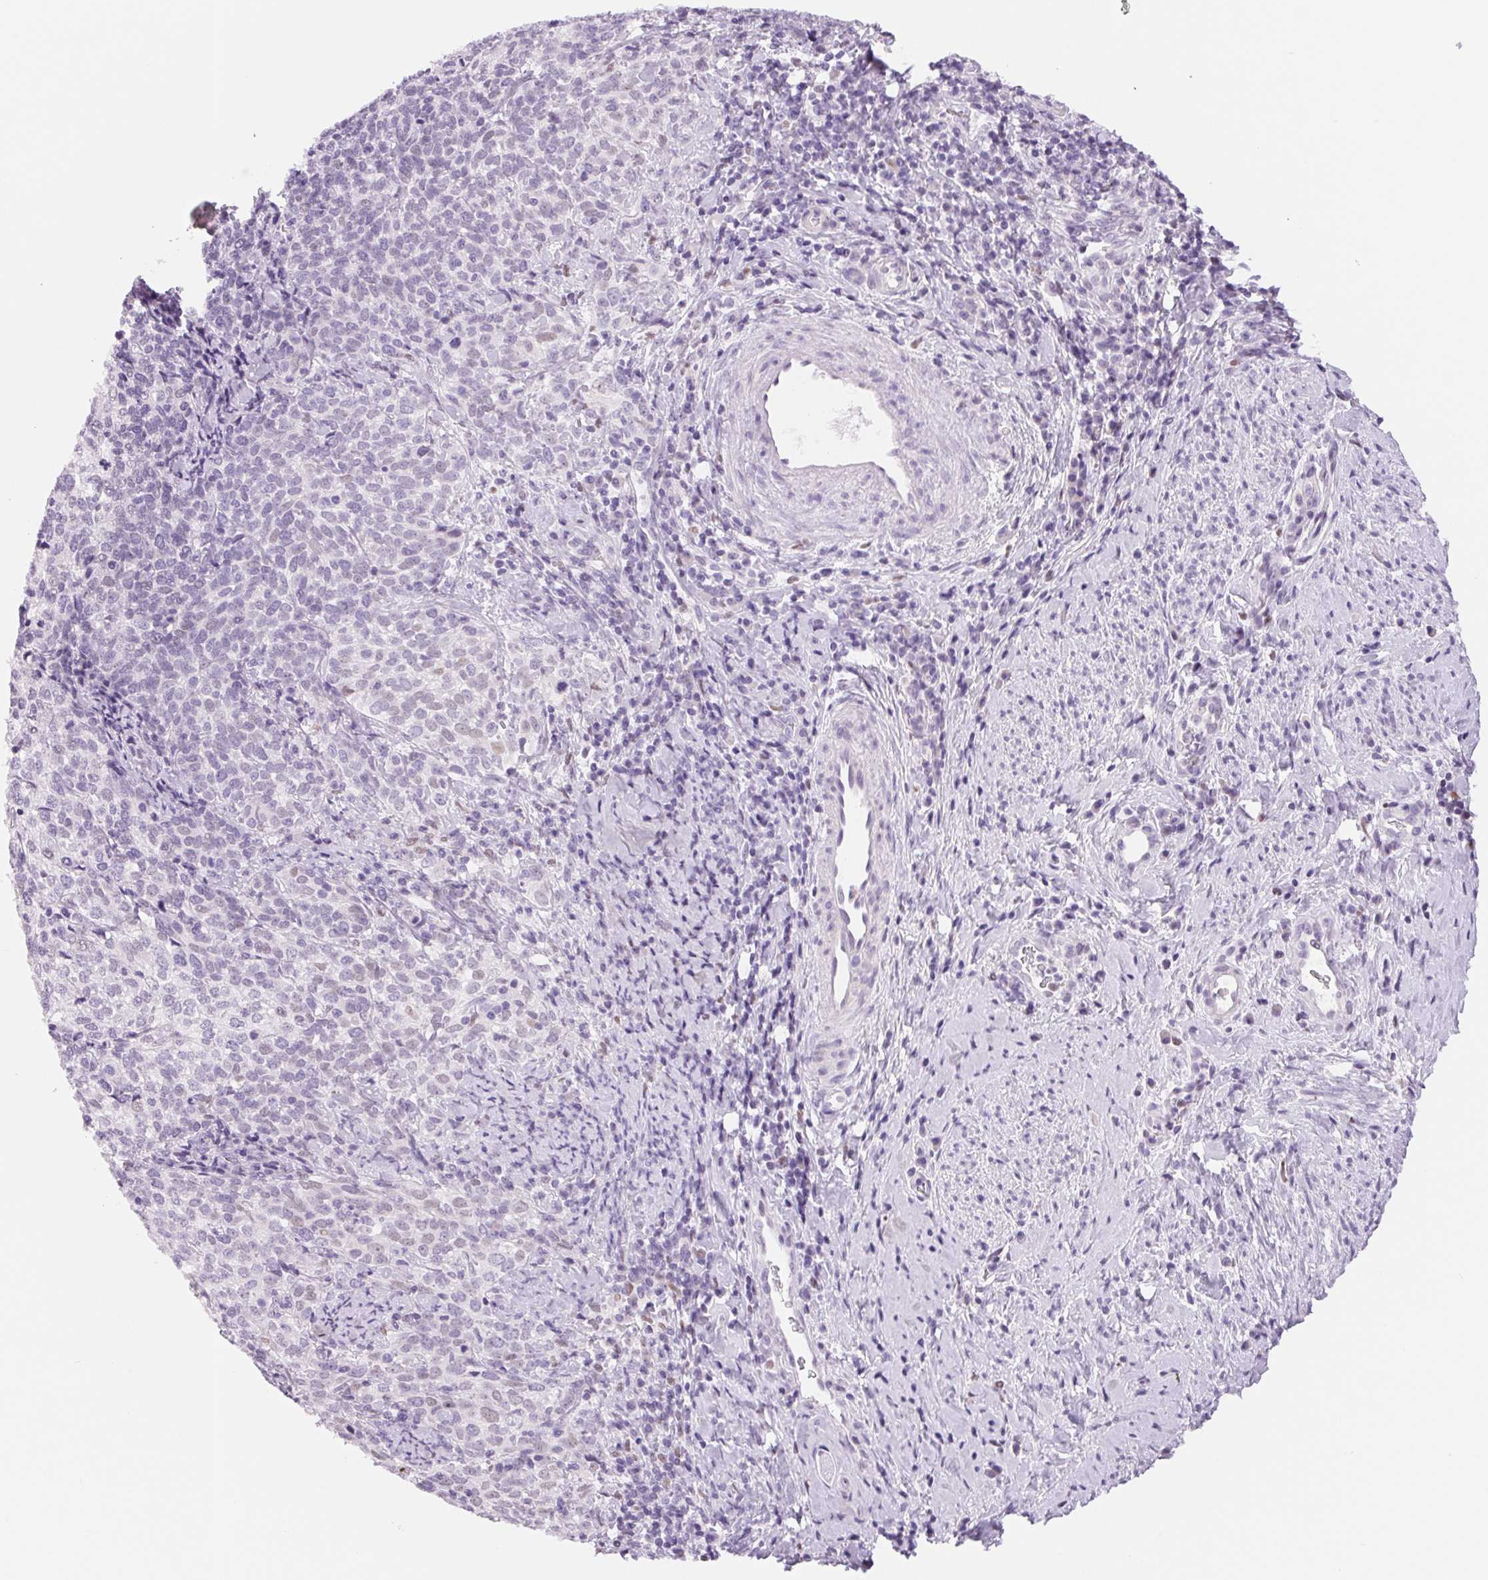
{"staining": {"intensity": "negative", "quantity": "none", "location": "none"}, "tissue": "cervical cancer", "cell_type": "Tumor cells", "image_type": "cancer", "snomed": [{"axis": "morphology", "description": "Normal tissue, NOS"}, {"axis": "morphology", "description": "Squamous cell carcinoma, NOS"}, {"axis": "topography", "description": "Vagina"}, {"axis": "topography", "description": "Cervix"}], "caption": "The immunohistochemistry image has no significant staining in tumor cells of squamous cell carcinoma (cervical) tissue.", "gene": "ASGR2", "patient": {"sex": "female", "age": 45}}